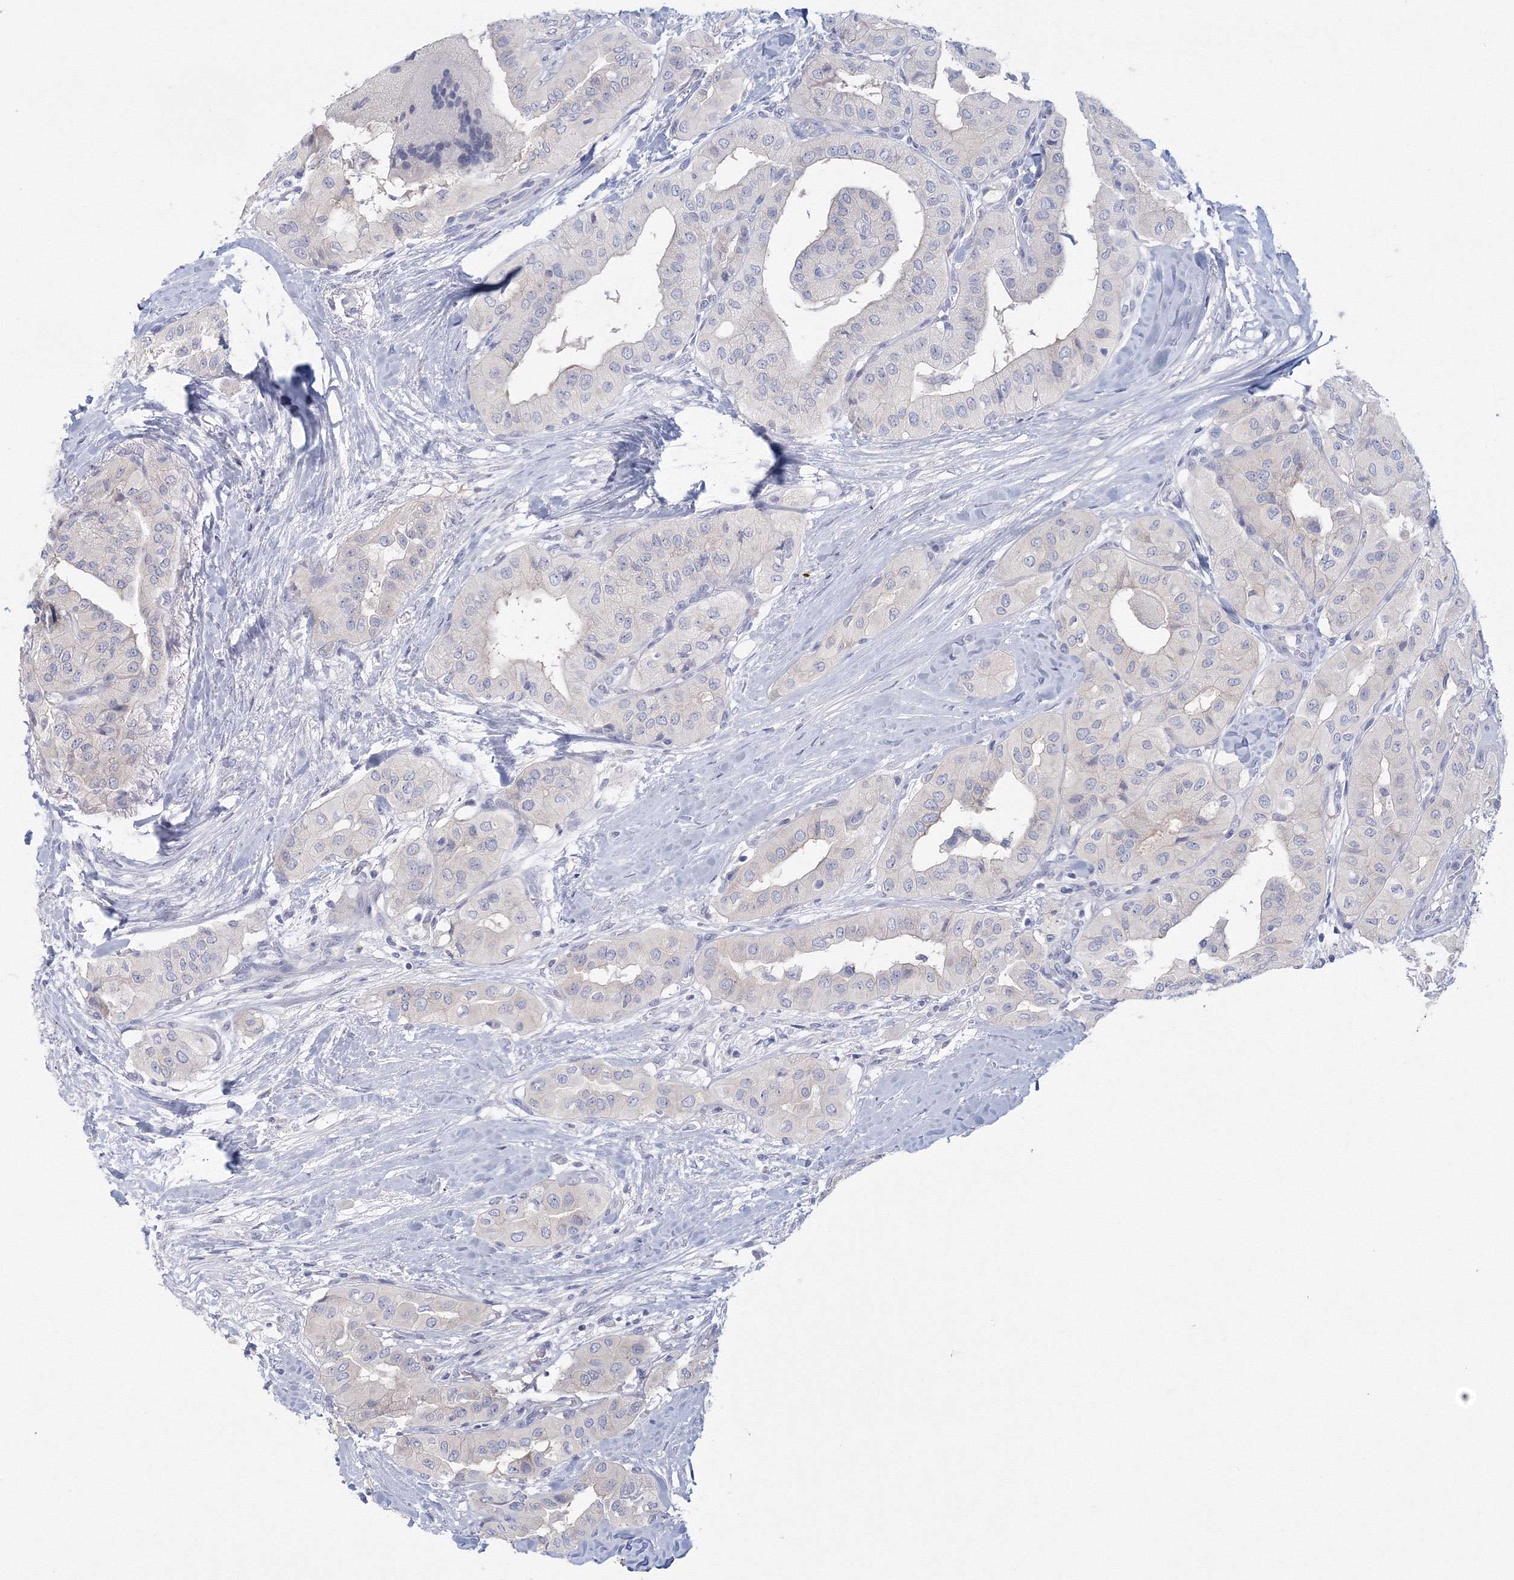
{"staining": {"intensity": "negative", "quantity": "none", "location": "none"}, "tissue": "thyroid cancer", "cell_type": "Tumor cells", "image_type": "cancer", "snomed": [{"axis": "morphology", "description": "Papillary adenocarcinoma, NOS"}, {"axis": "topography", "description": "Thyroid gland"}], "caption": "A high-resolution photomicrograph shows IHC staining of thyroid cancer, which demonstrates no significant expression in tumor cells. The staining is performed using DAB (3,3'-diaminobenzidine) brown chromogen with nuclei counter-stained in using hematoxylin.", "gene": "TACC2", "patient": {"sex": "female", "age": 59}}